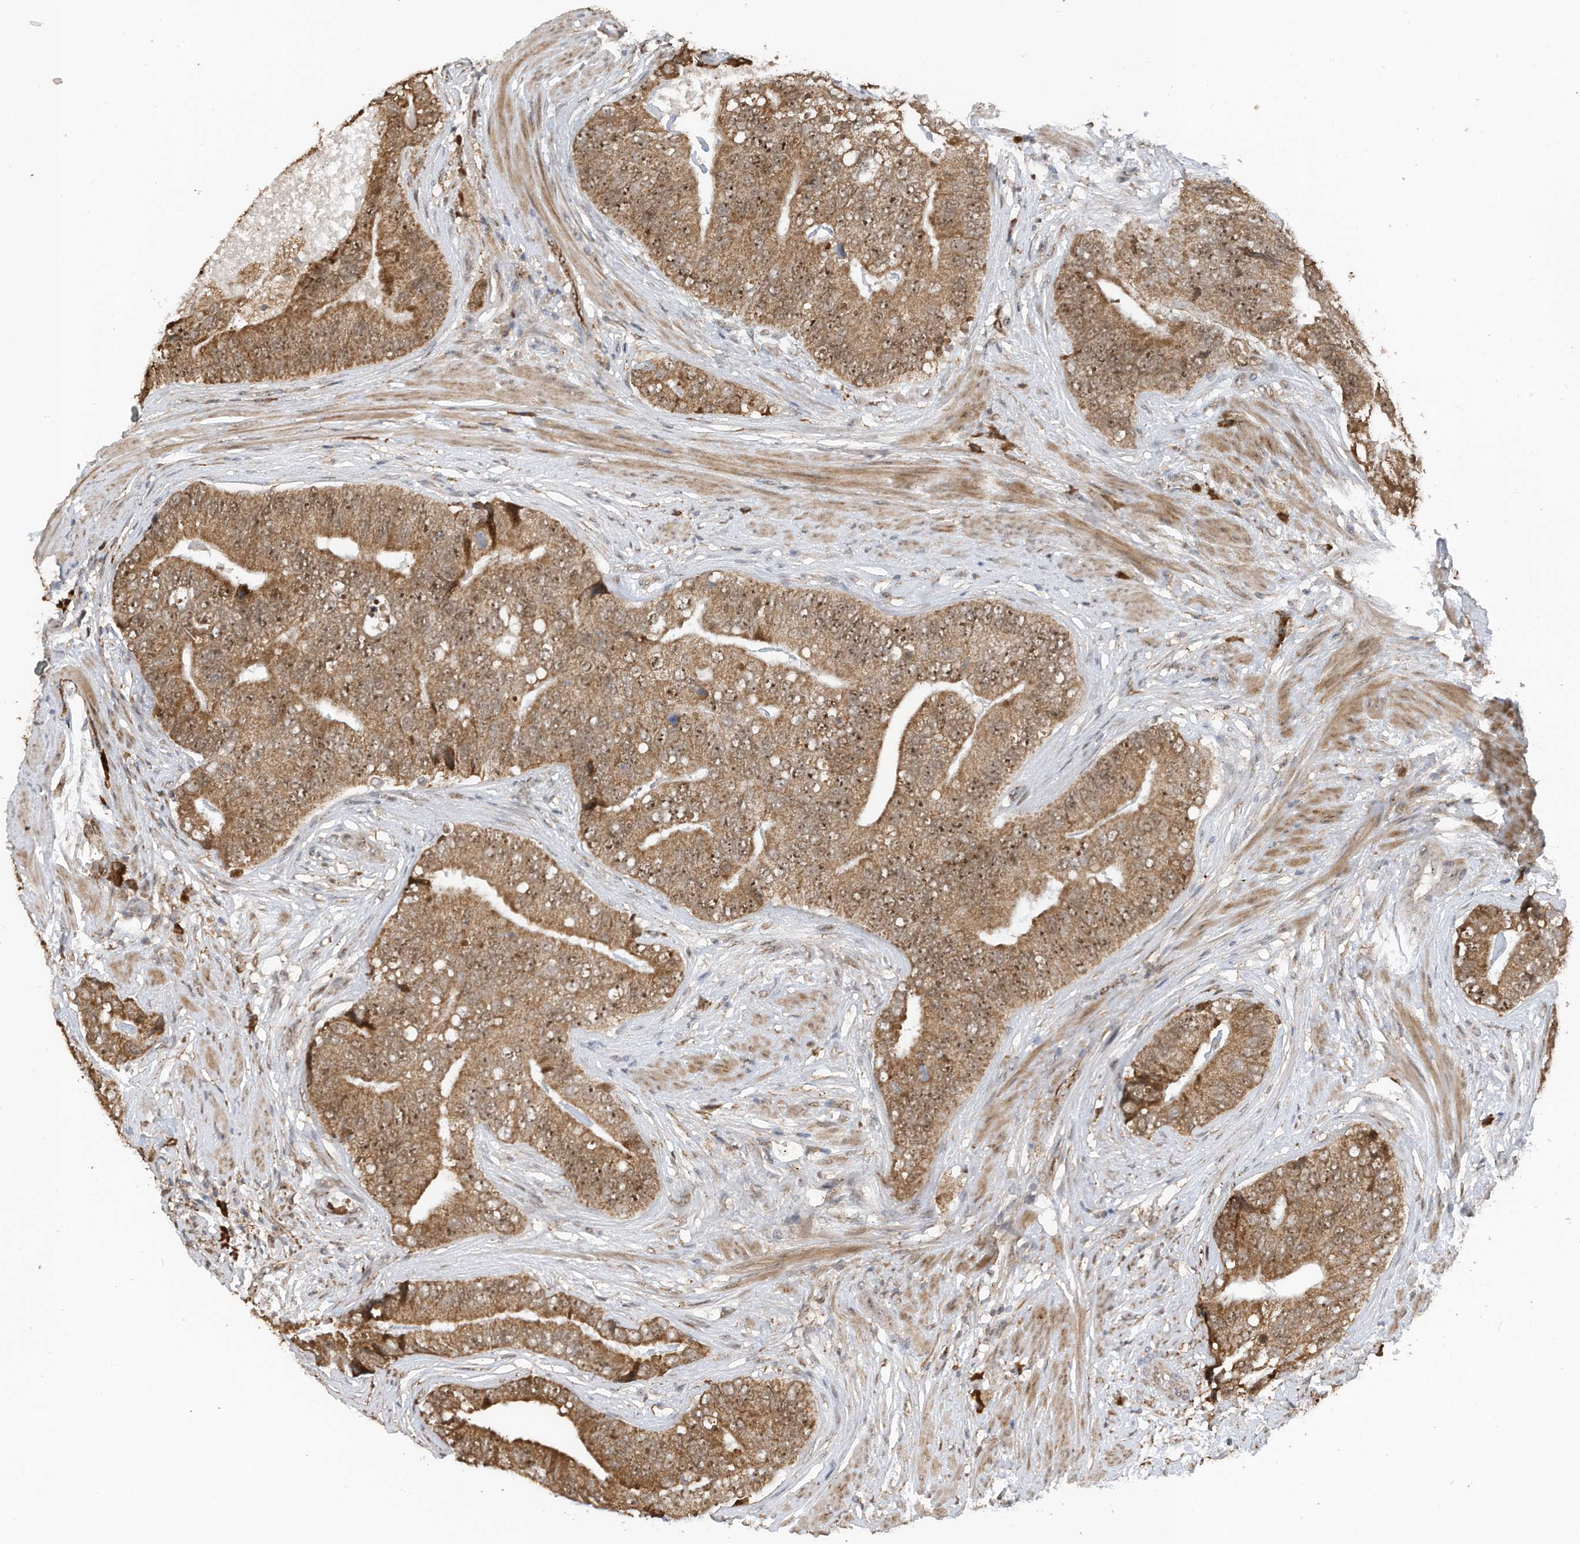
{"staining": {"intensity": "moderate", "quantity": ">75%", "location": "cytoplasmic/membranous,nuclear"}, "tissue": "prostate cancer", "cell_type": "Tumor cells", "image_type": "cancer", "snomed": [{"axis": "morphology", "description": "Adenocarcinoma, High grade"}, {"axis": "topography", "description": "Prostate"}], "caption": "This is a histology image of immunohistochemistry staining of adenocarcinoma (high-grade) (prostate), which shows moderate positivity in the cytoplasmic/membranous and nuclear of tumor cells.", "gene": "ERLEC1", "patient": {"sex": "male", "age": 70}}